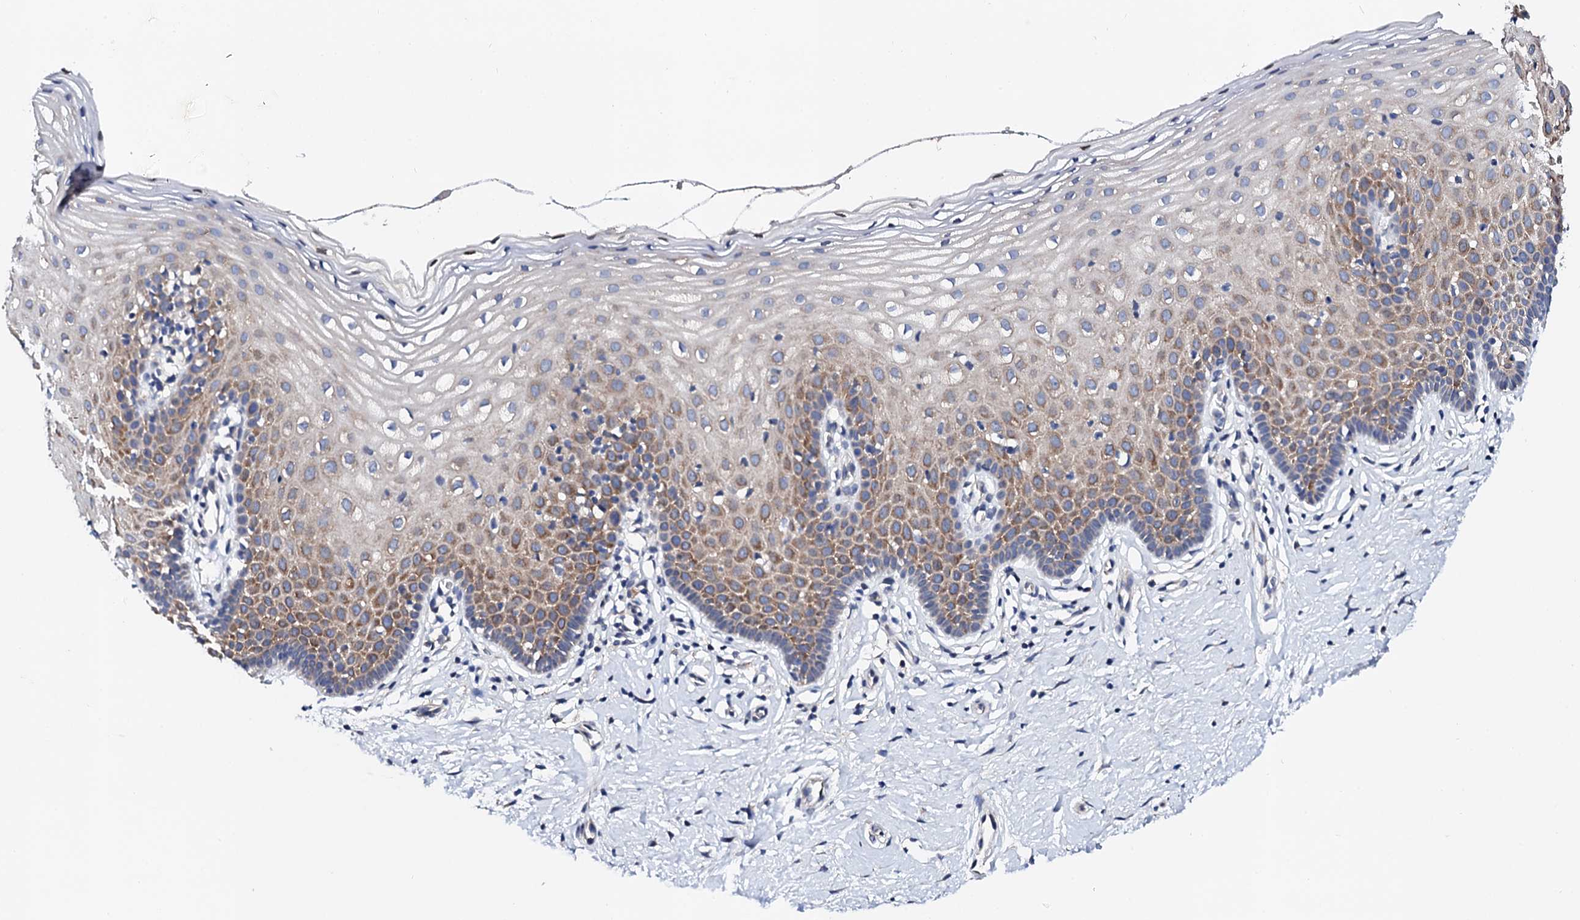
{"staining": {"intensity": "weak", "quantity": "<25%", "location": "cytoplasmic/membranous"}, "tissue": "cervix", "cell_type": "Glandular cells", "image_type": "normal", "snomed": [{"axis": "morphology", "description": "Normal tissue, NOS"}, {"axis": "topography", "description": "Cervix"}], "caption": "This is an immunohistochemistry (IHC) histopathology image of normal cervix. There is no expression in glandular cells.", "gene": "NUP58", "patient": {"sex": "female", "age": 36}}